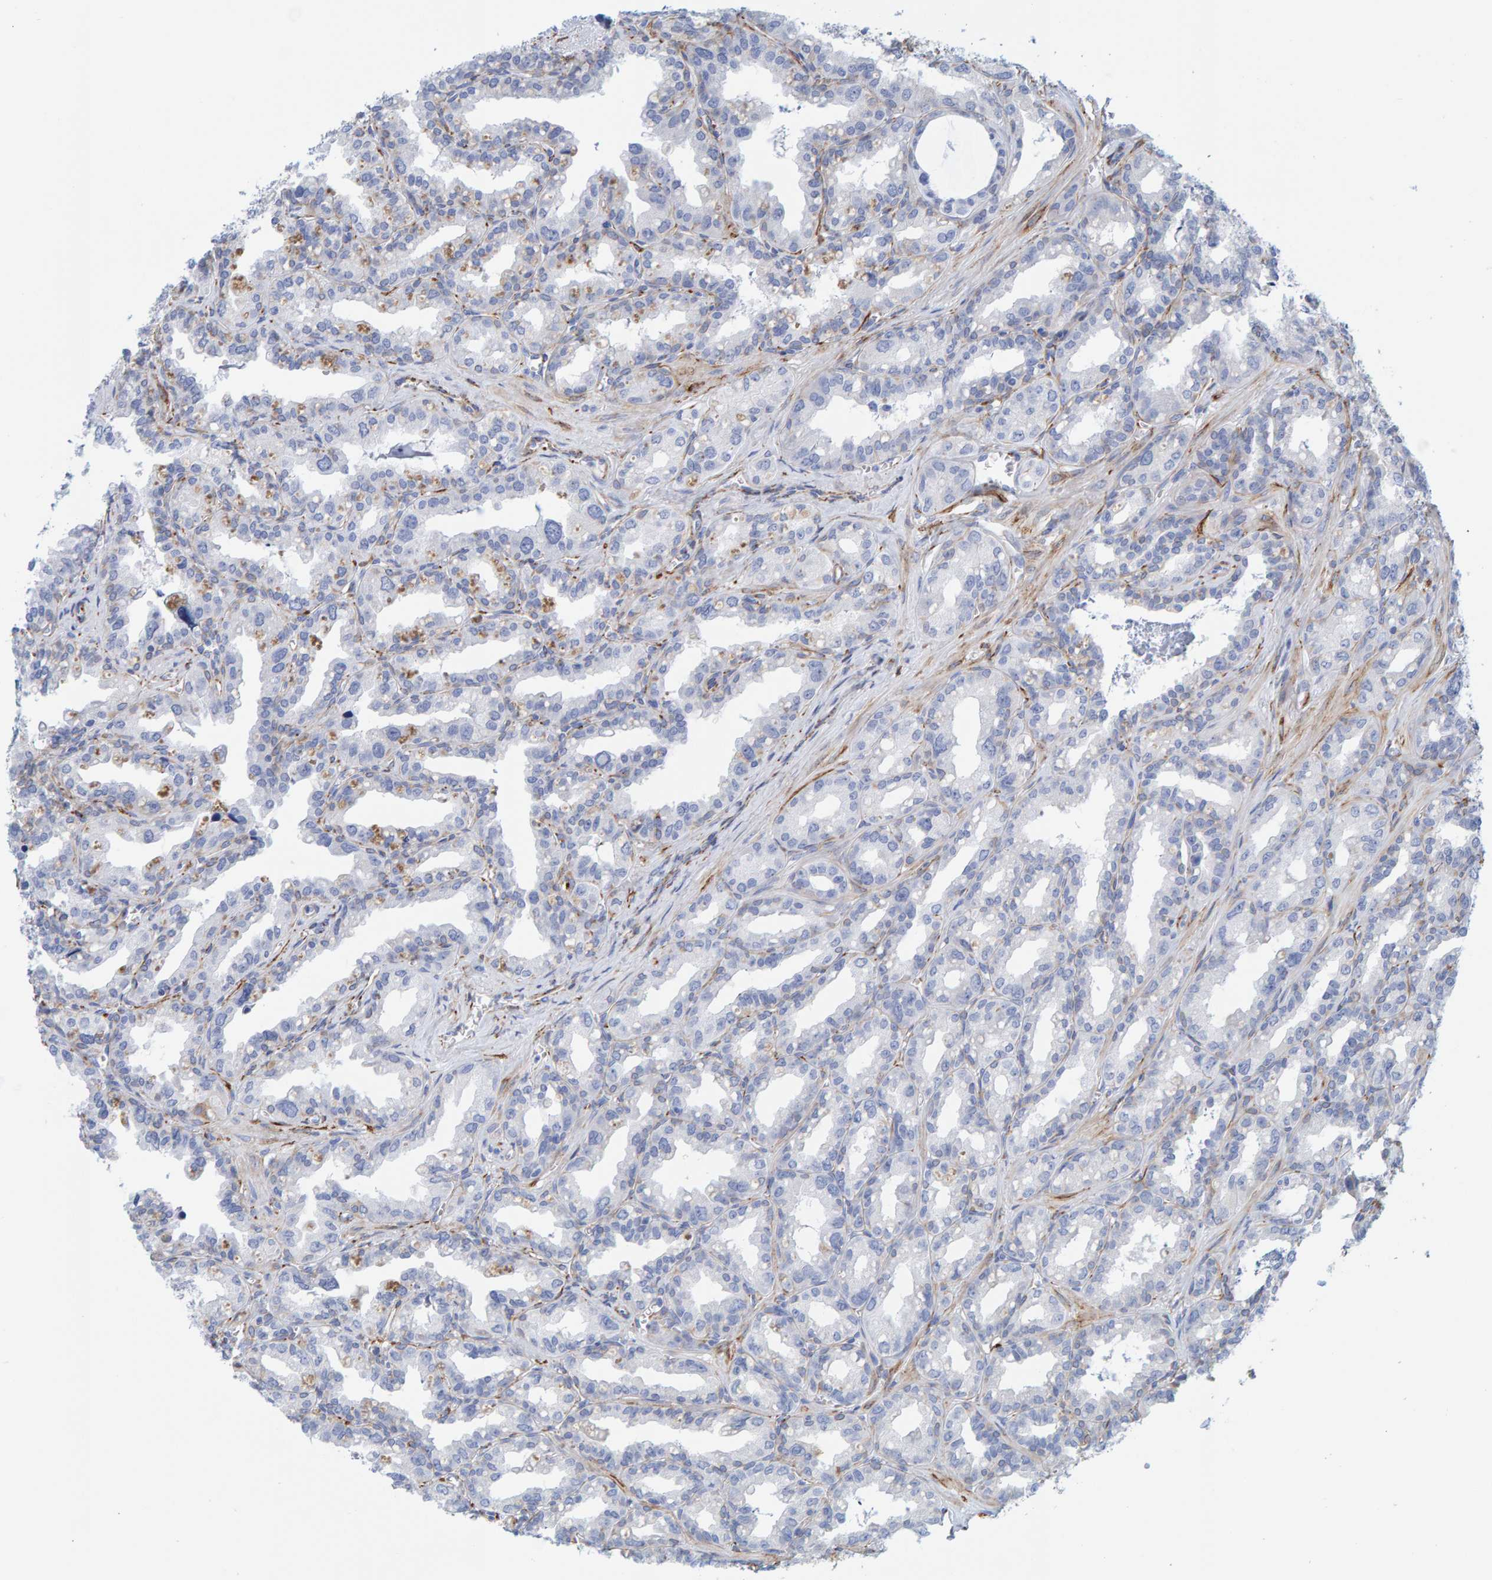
{"staining": {"intensity": "negative", "quantity": "none", "location": "none"}, "tissue": "seminal vesicle", "cell_type": "Glandular cells", "image_type": "normal", "snomed": [{"axis": "morphology", "description": "Normal tissue, NOS"}, {"axis": "topography", "description": "Prostate"}, {"axis": "topography", "description": "Seminal veicle"}], "caption": "Immunohistochemistry (IHC) of normal seminal vesicle shows no expression in glandular cells. (DAB immunohistochemistry with hematoxylin counter stain).", "gene": "MAP1B", "patient": {"sex": "male", "age": 51}}